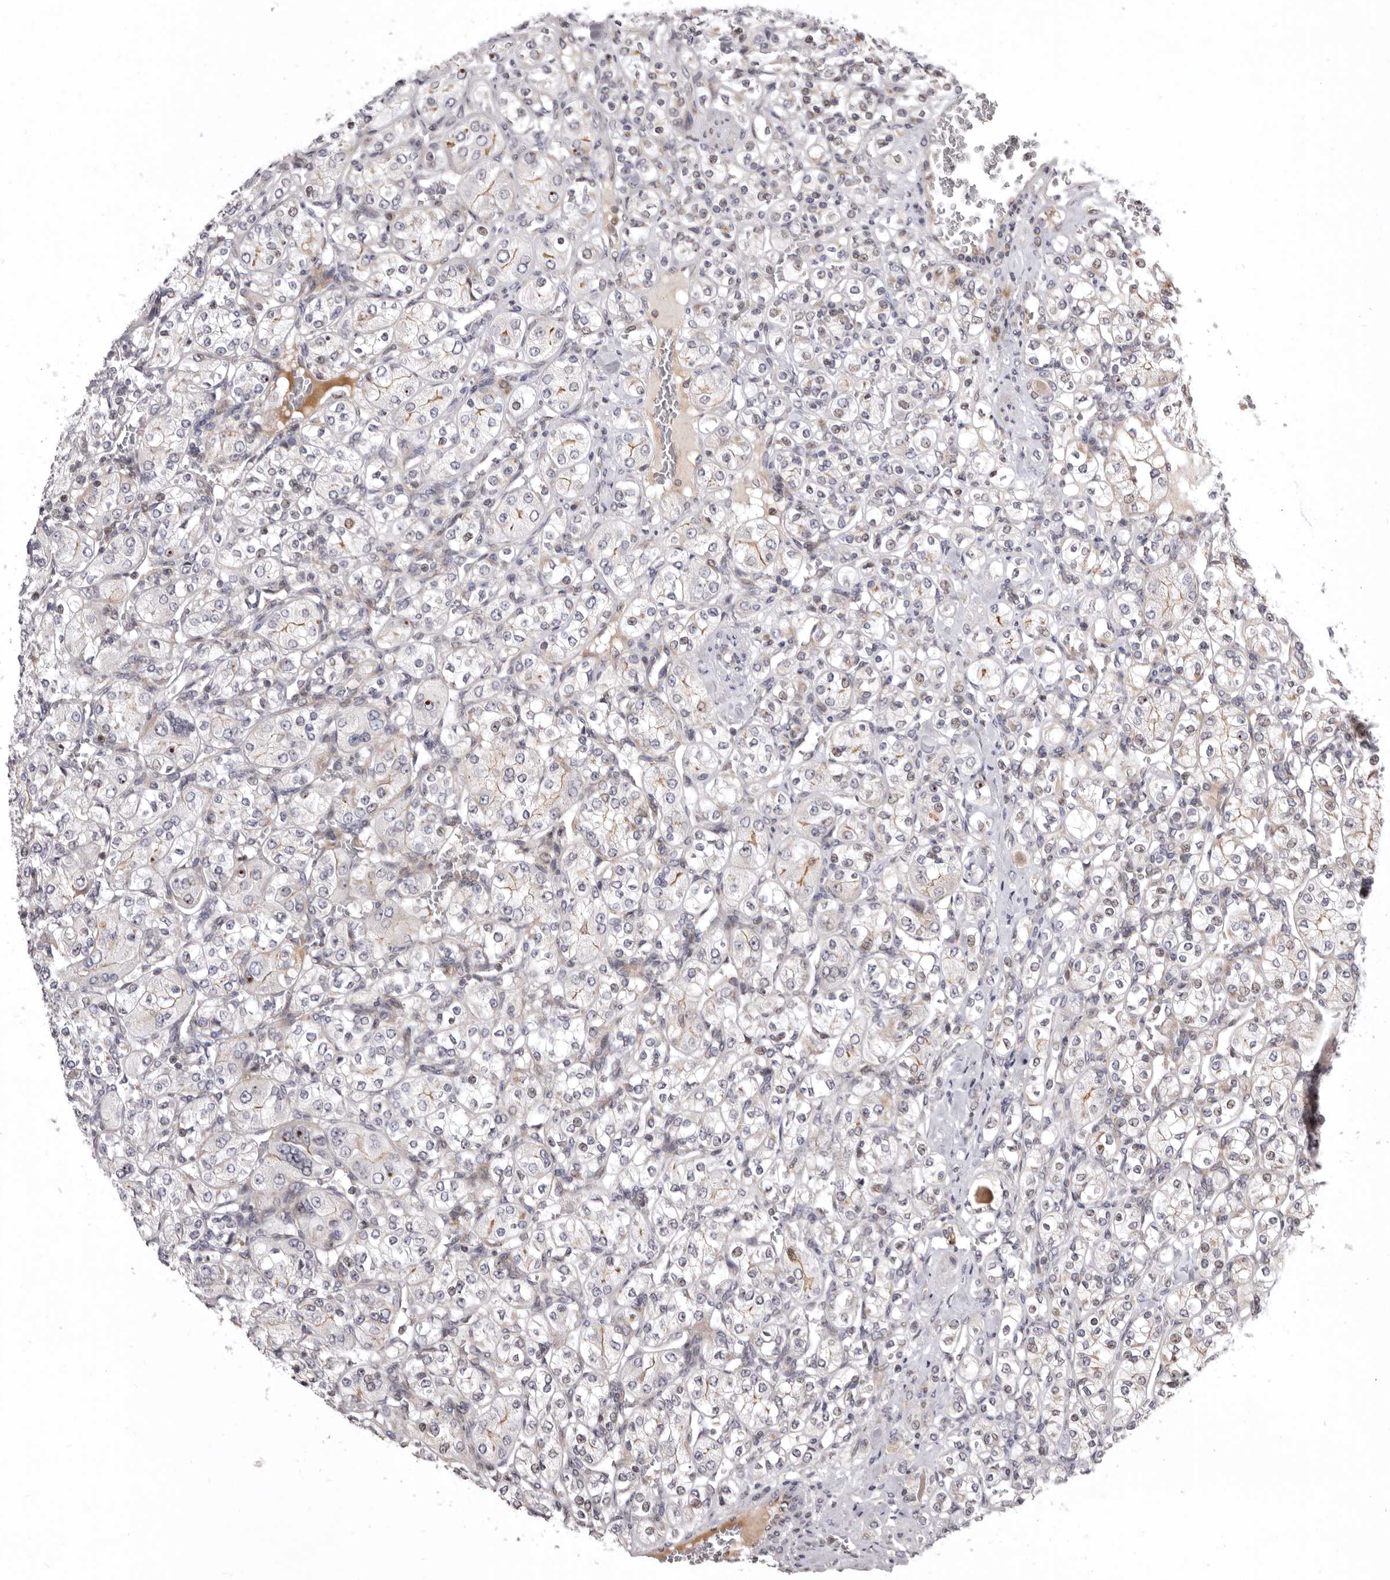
{"staining": {"intensity": "weak", "quantity": "25%-75%", "location": "nuclear"}, "tissue": "renal cancer", "cell_type": "Tumor cells", "image_type": "cancer", "snomed": [{"axis": "morphology", "description": "Adenocarcinoma, NOS"}, {"axis": "topography", "description": "Kidney"}], "caption": "Human renal adenocarcinoma stained with a brown dye reveals weak nuclear positive positivity in about 25%-75% of tumor cells.", "gene": "AZIN1", "patient": {"sex": "male", "age": 77}}